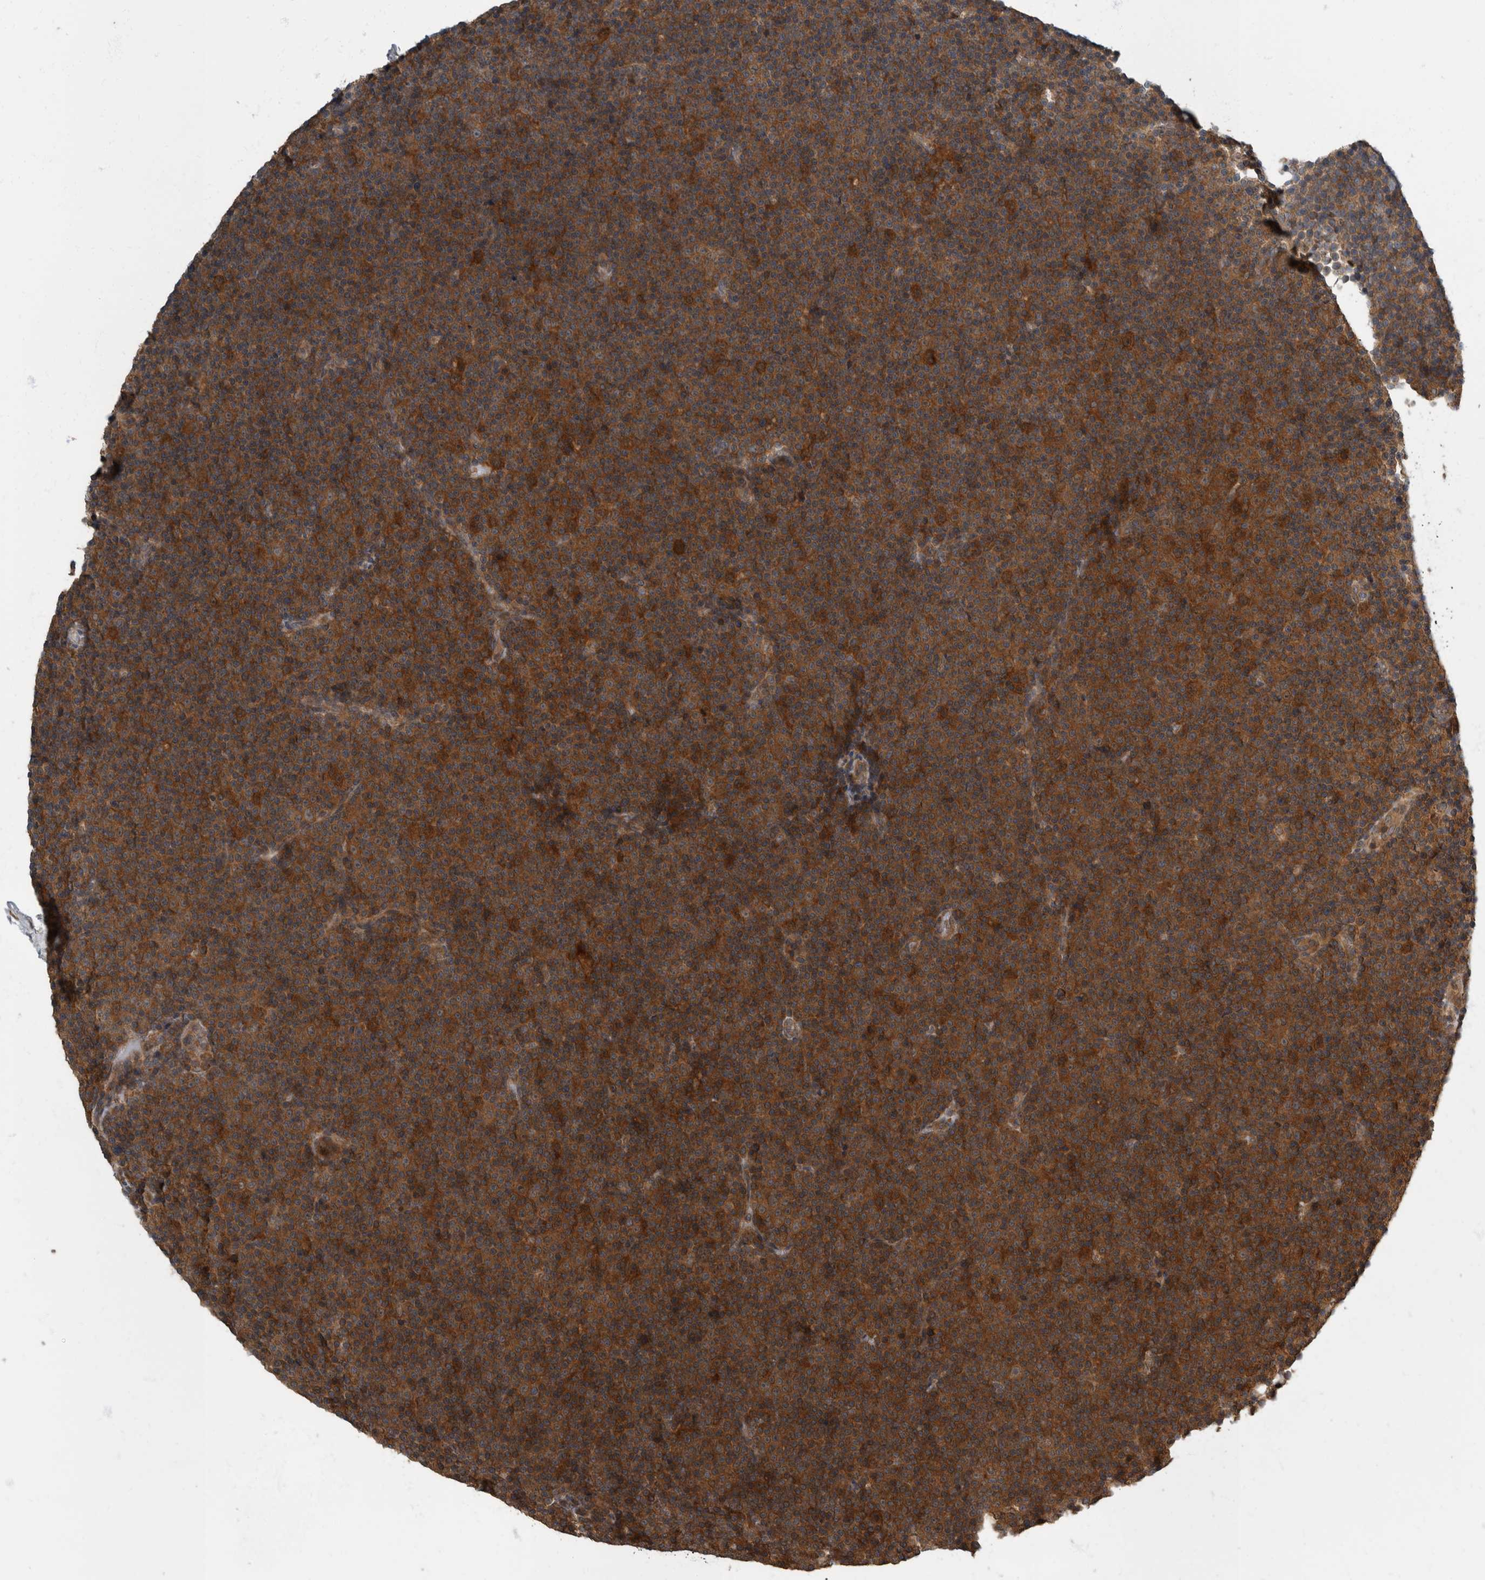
{"staining": {"intensity": "strong", "quantity": ">75%", "location": "cytoplasmic/membranous"}, "tissue": "lymphoma", "cell_type": "Tumor cells", "image_type": "cancer", "snomed": [{"axis": "morphology", "description": "Malignant lymphoma, non-Hodgkin's type, Low grade"}, {"axis": "topography", "description": "Lymph node"}], "caption": "Immunohistochemical staining of human malignant lymphoma, non-Hodgkin's type (low-grade) exhibits high levels of strong cytoplasmic/membranous staining in about >75% of tumor cells.", "gene": "RABGGTB", "patient": {"sex": "female", "age": 67}}